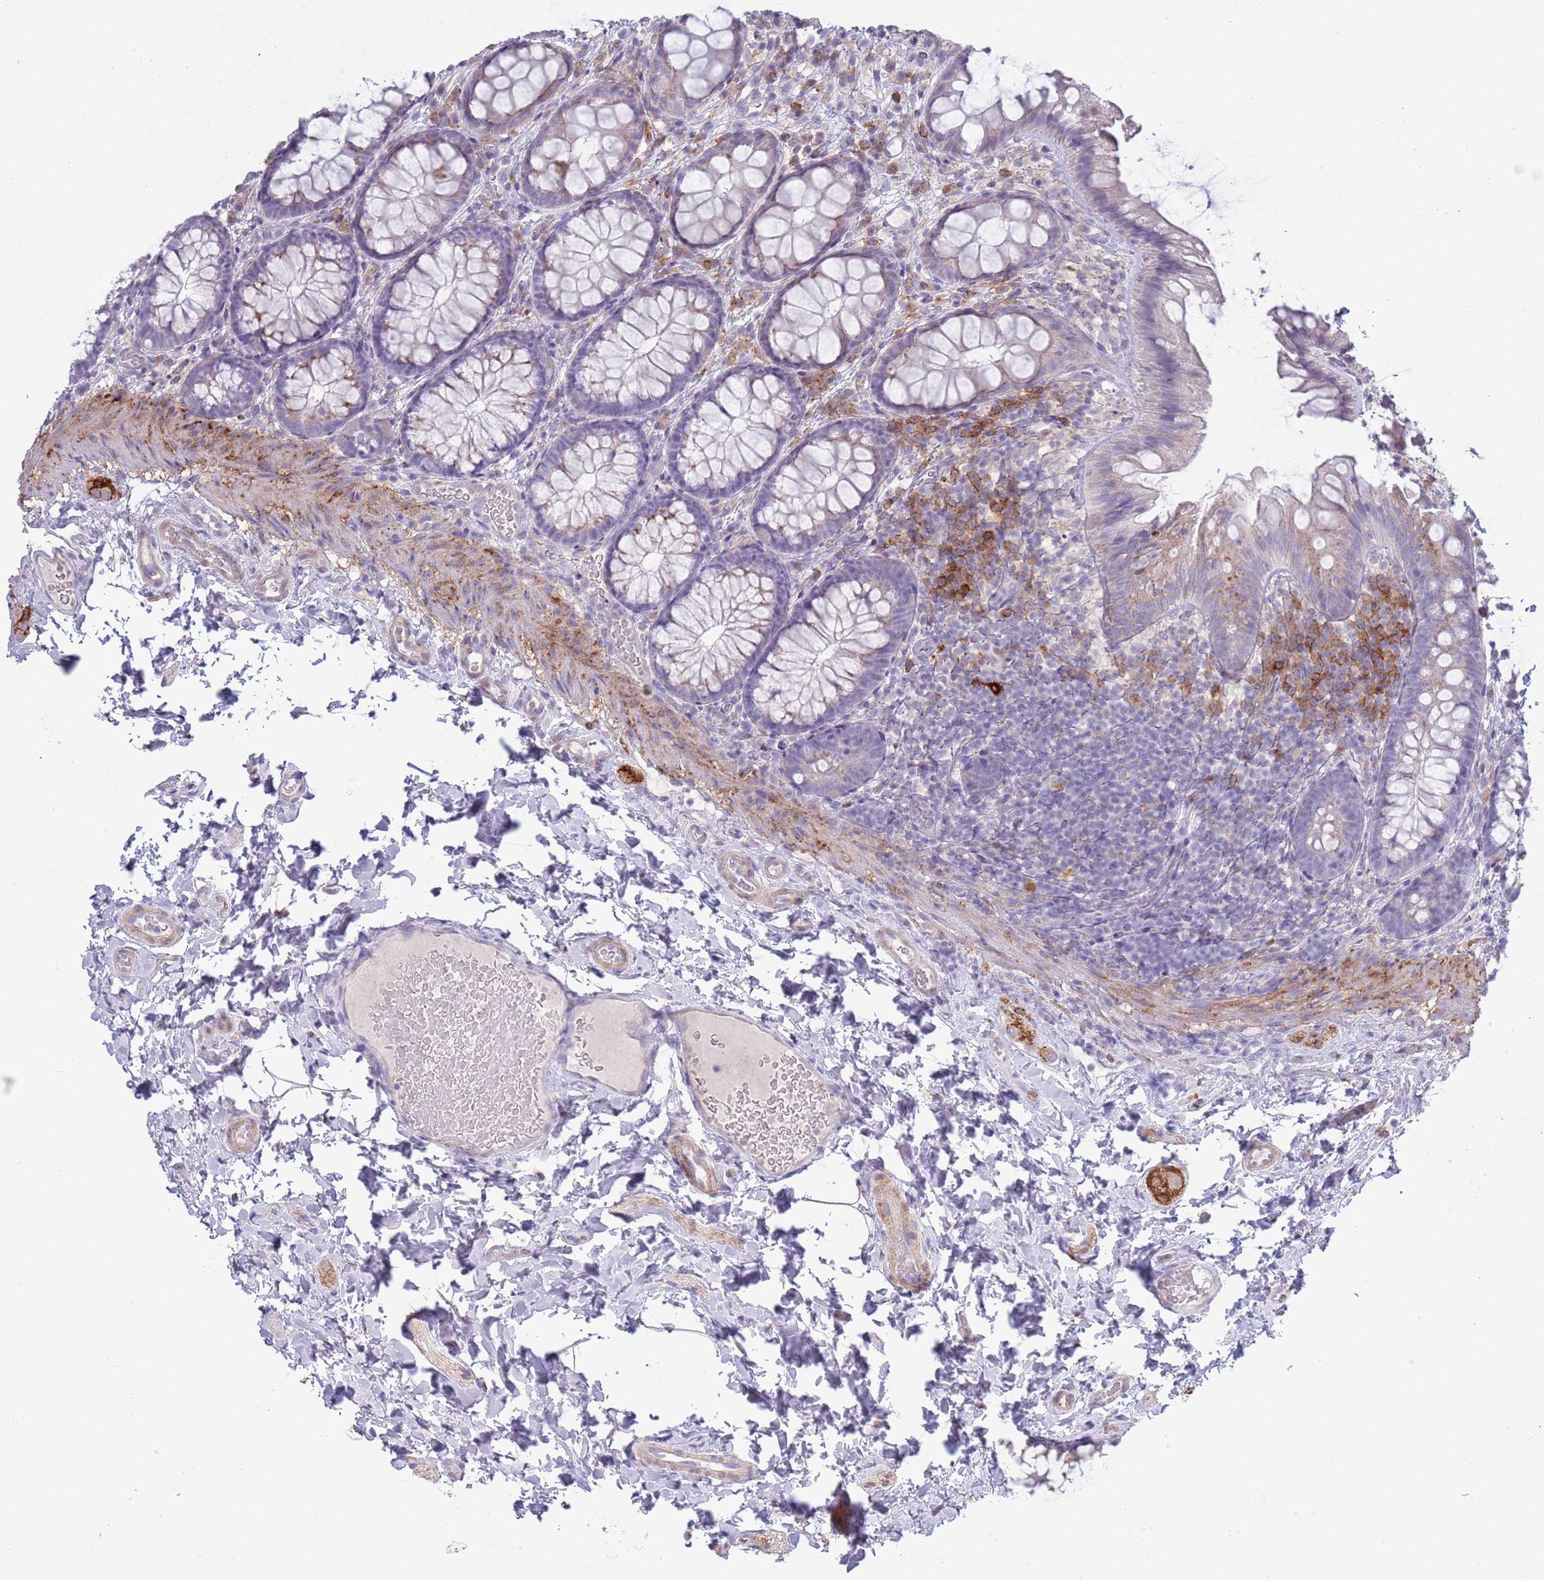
{"staining": {"intensity": "weak", "quantity": "<25%", "location": "cytoplasmic/membranous"}, "tissue": "colon", "cell_type": "Endothelial cells", "image_type": "normal", "snomed": [{"axis": "morphology", "description": "Normal tissue, NOS"}, {"axis": "topography", "description": "Colon"}], "caption": "IHC image of unremarkable human colon stained for a protein (brown), which reveals no staining in endothelial cells.", "gene": "ACSBG1", "patient": {"sex": "male", "age": 46}}